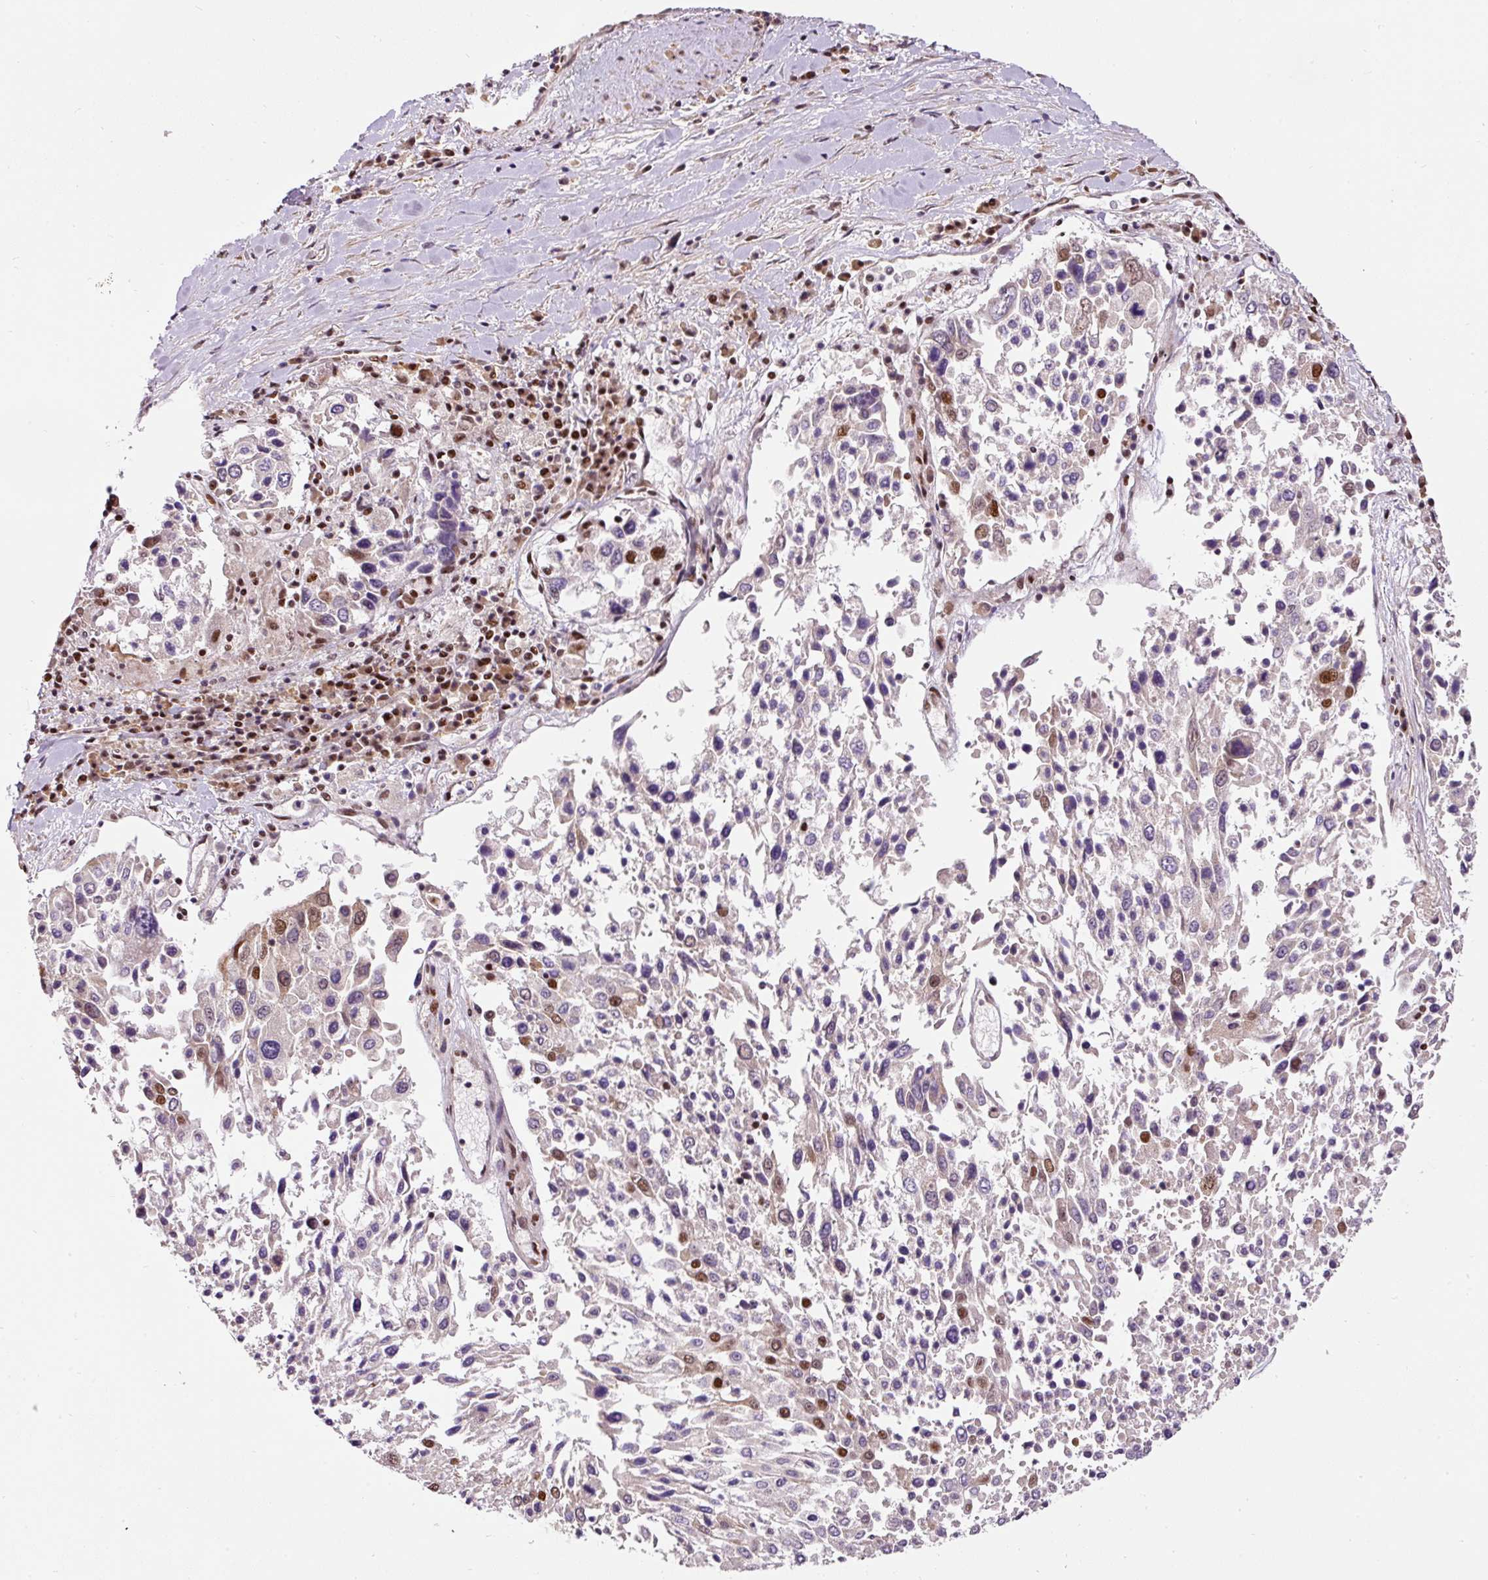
{"staining": {"intensity": "strong", "quantity": "25%-75%", "location": "nuclear"}, "tissue": "lung cancer", "cell_type": "Tumor cells", "image_type": "cancer", "snomed": [{"axis": "morphology", "description": "Squamous cell carcinoma, NOS"}, {"axis": "topography", "description": "Lung"}], "caption": "Strong nuclear protein expression is identified in about 25%-75% of tumor cells in lung cancer (squamous cell carcinoma).", "gene": "HNRNPC", "patient": {"sex": "male", "age": 65}}